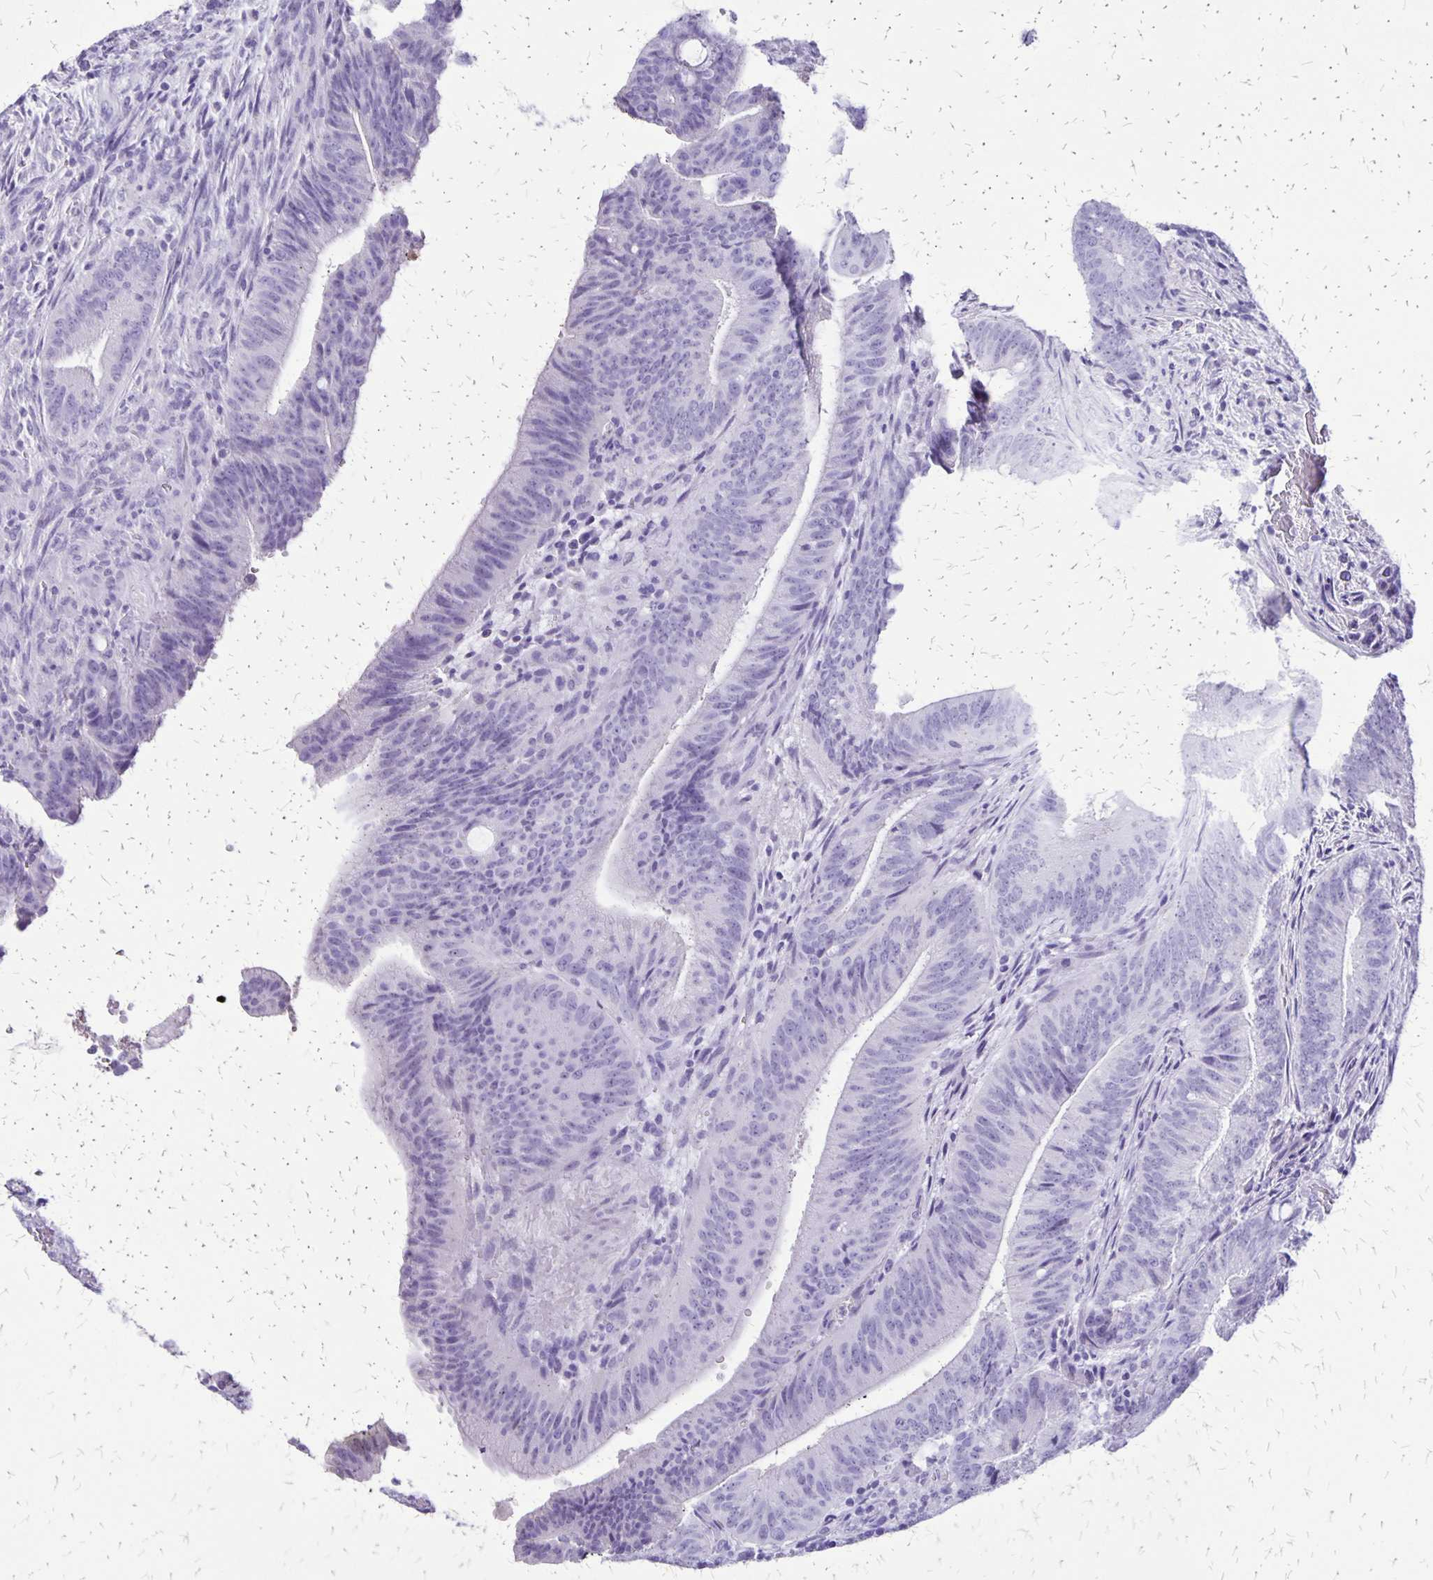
{"staining": {"intensity": "negative", "quantity": "none", "location": "none"}, "tissue": "colorectal cancer", "cell_type": "Tumor cells", "image_type": "cancer", "snomed": [{"axis": "morphology", "description": "Adenocarcinoma, NOS"}, {"axis": "topography", "description": "Colon"}], "caption": "Tumor cells show no significant protein positivity in colorectal cancer.", "gene": "SLC13A2", "patient": {"sex": "female", "age": 43}}